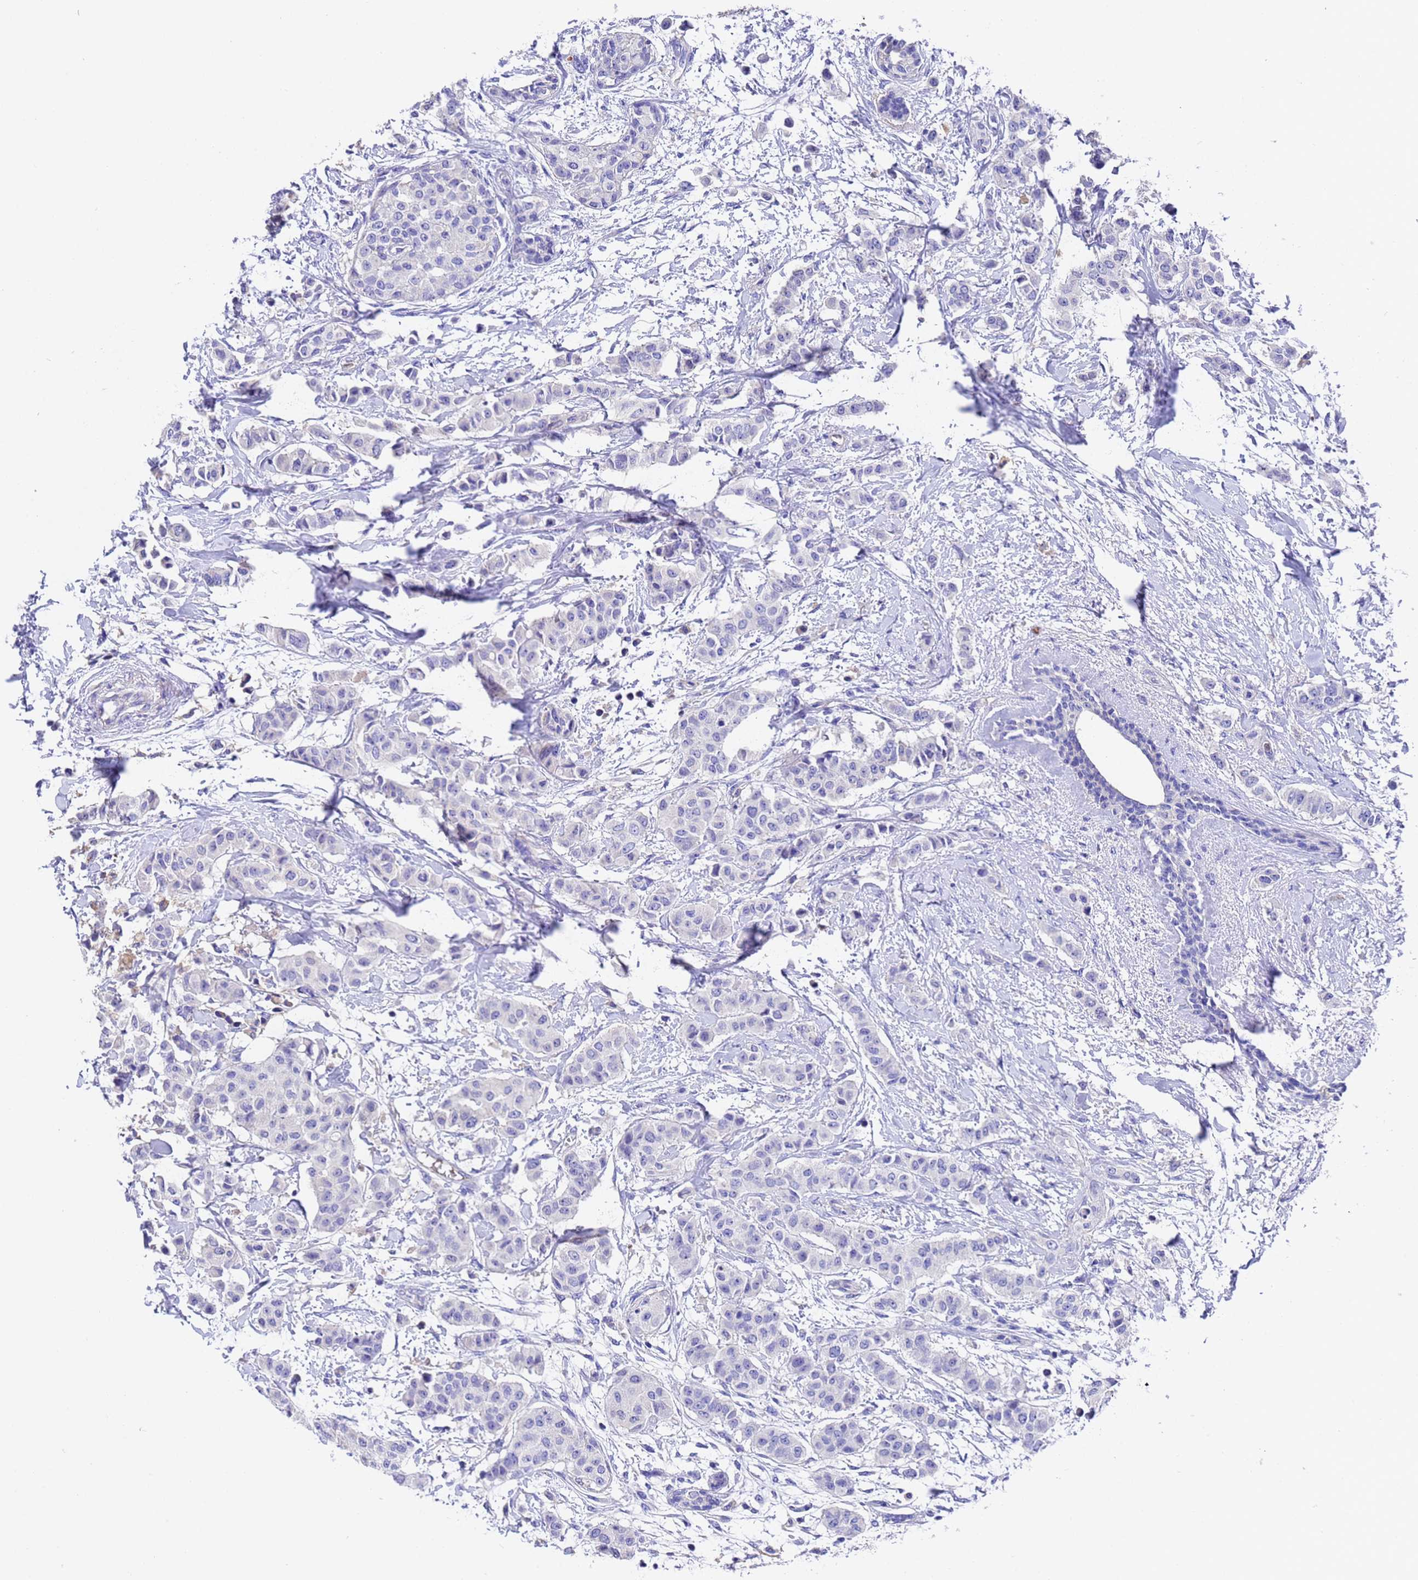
{"staining": {"intensity": "negative", "quantity": "none", "location": "none"}, "tissue": "breast cancer", "cell_type": "Tumor cells", "image_type": "cancer", "snomed": [{"axis": "morphology", "description": "Duct carcinoma"}, {"axis": "topography", "description": "Breast"}], "caption": "Infiltrating ductal carcinoma (breast) was stained to show a protein in brown. There is no significant staining in tumor cells.", "gene": "ELP6", "patient": {"sex": "female", "age": 40}}